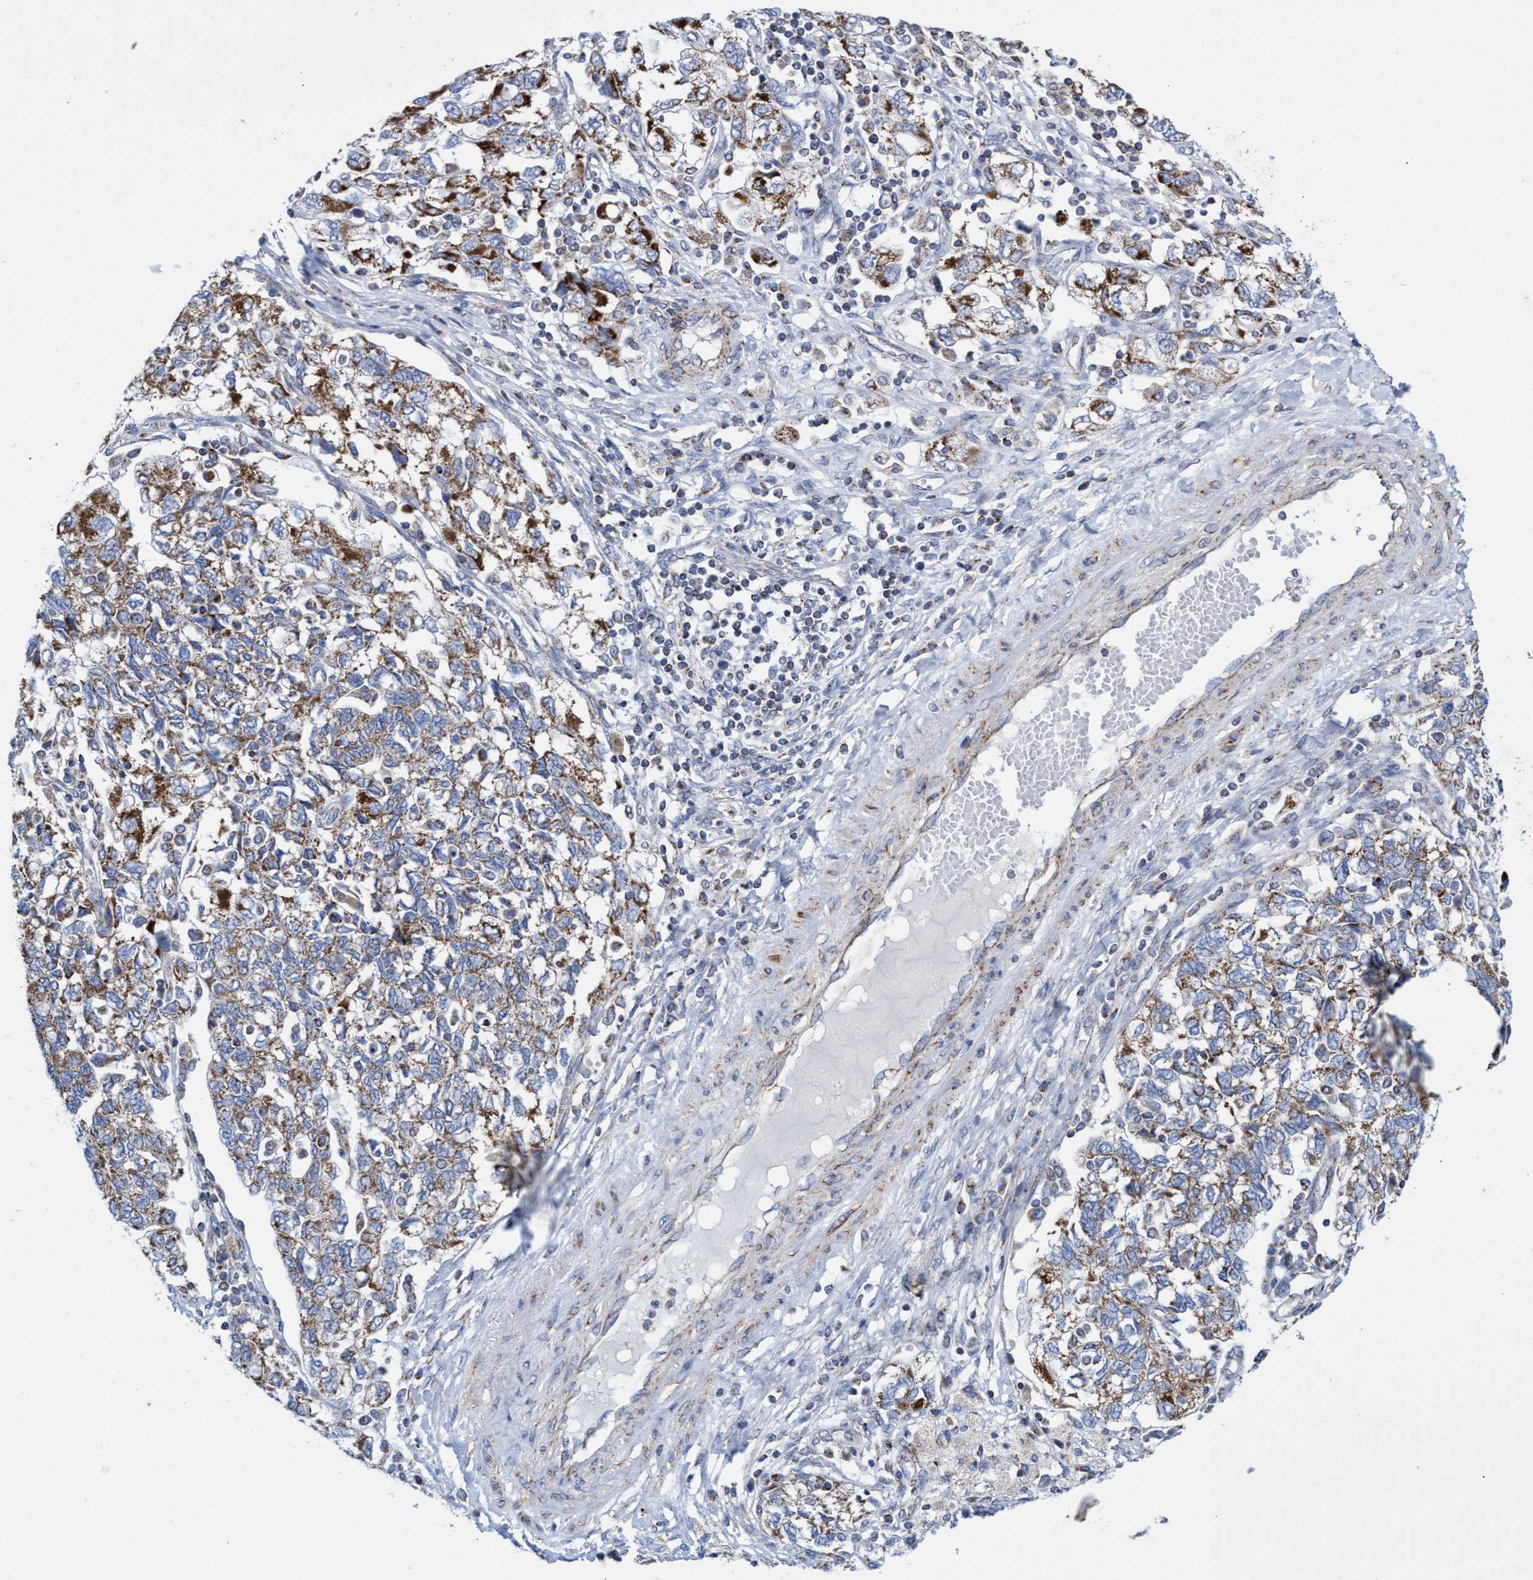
{"staining": {"intensity": "moderate", "quantity": ">75%", "location": "cytoplasmic/membranous"}, "tissue": "ovarian cancer", "cell_type": "Tumor cells", "image_type": "cancer", "snomed": [{"axis": "morphology", "description": "Carcinoma, NOS"}, {"axis": "morphology", "description": "Cystadenocarcinoma, serous, NOS"}, {"axis": "topography", "description": "Ovary"}], "caption": "Tumor cells demonstrate moderate cytoplasmic/membranous staining in about >75% of cells in carcinoma (ovarian). The protein is shown in brown color, while the nuclei are stained blue.", "gene": "ZNF750", "patient": {"sex": "female", "age": 69}}